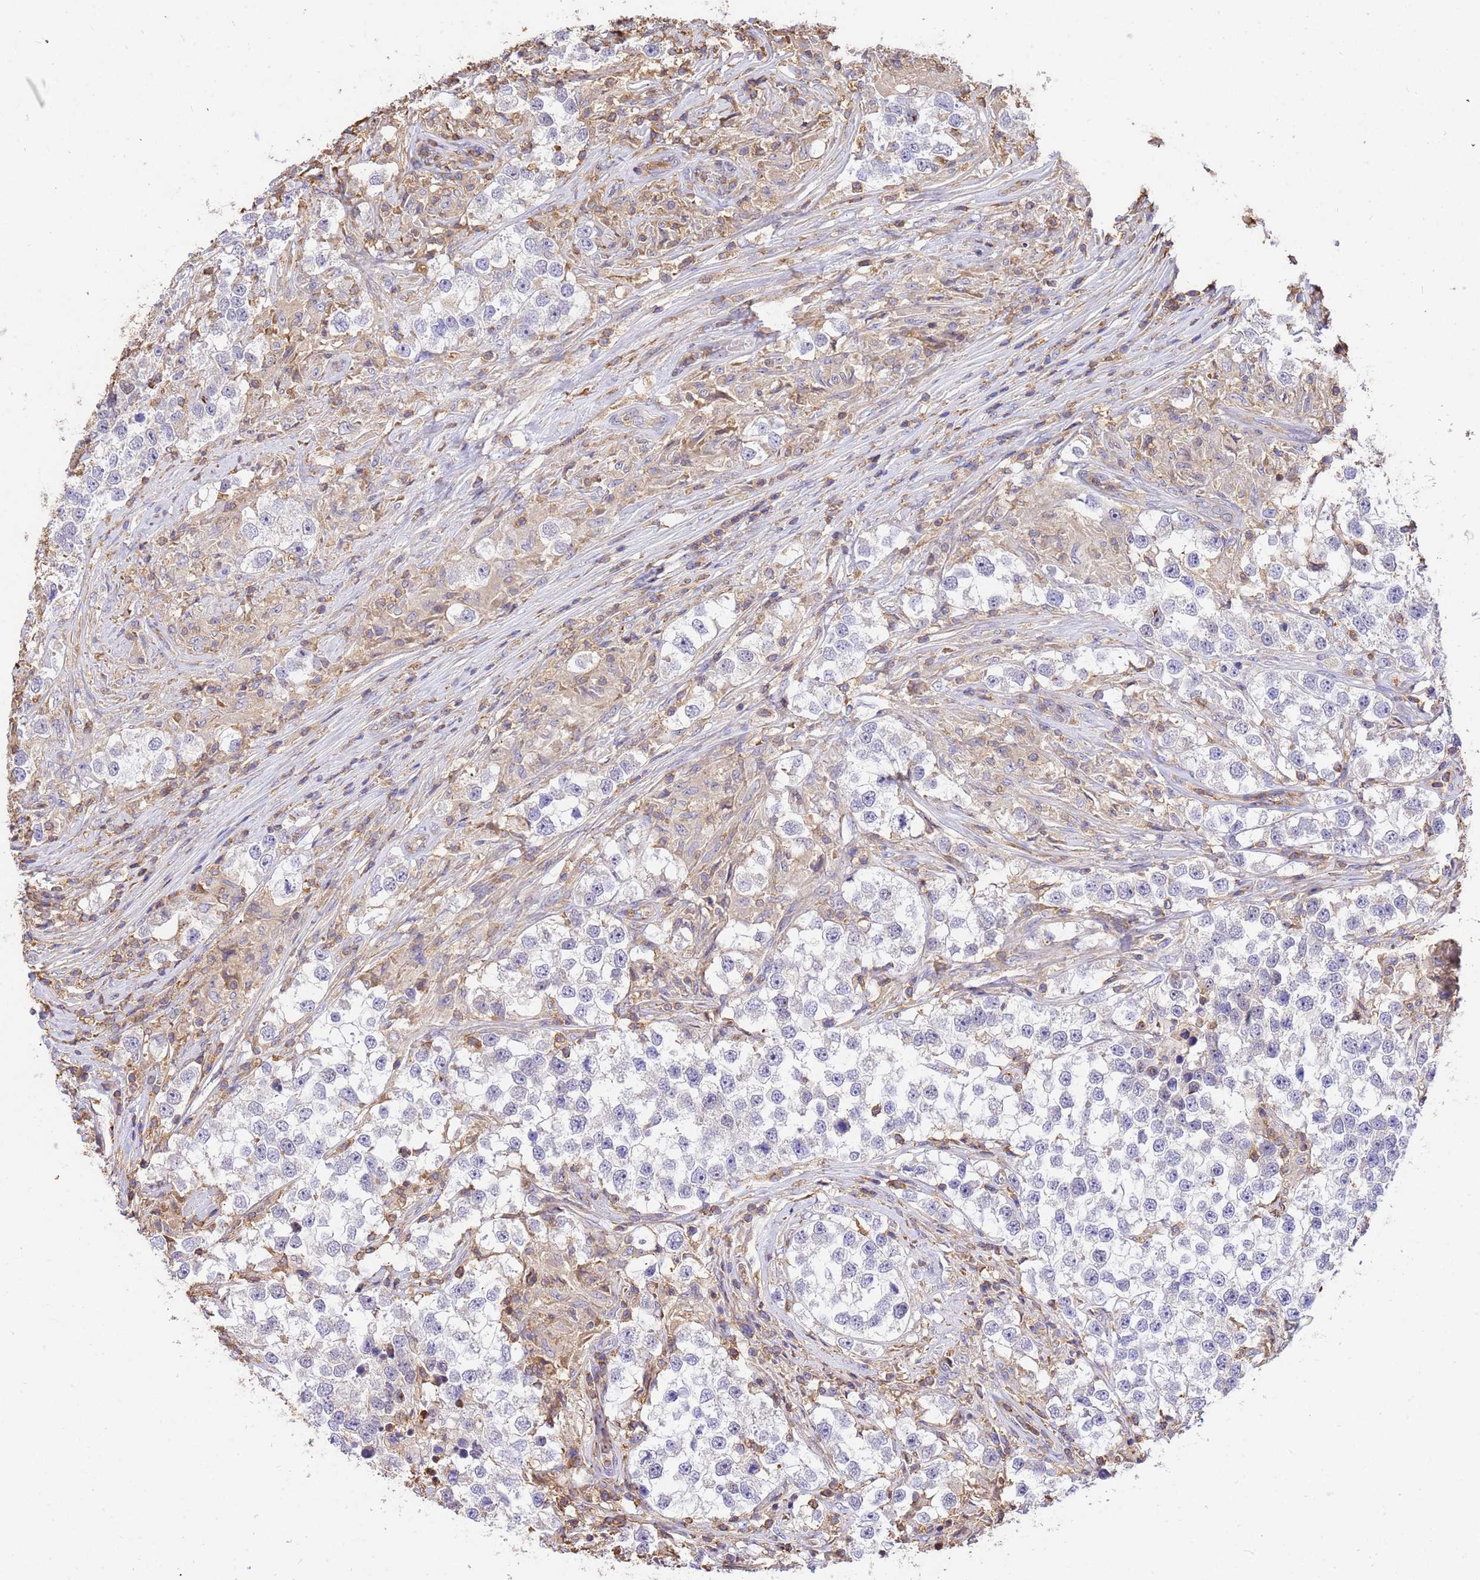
{"staining": {"intensity": "negative", "quantity": "none", "location": "none"}, "tissue": "testis cancer", "cell_type": "Tumor cells", "image_type": "cancer", "snomed": [{"axis": "morphology", "description": "Seminoma, NOS"}, {"axis": "topography", "description": "Testis"}], "caption": "IHC of testis seminoma demonstrates no positivity in tumor cells.", "gene": "WDR64", "patient": {"sex": "male", "age": 46}}